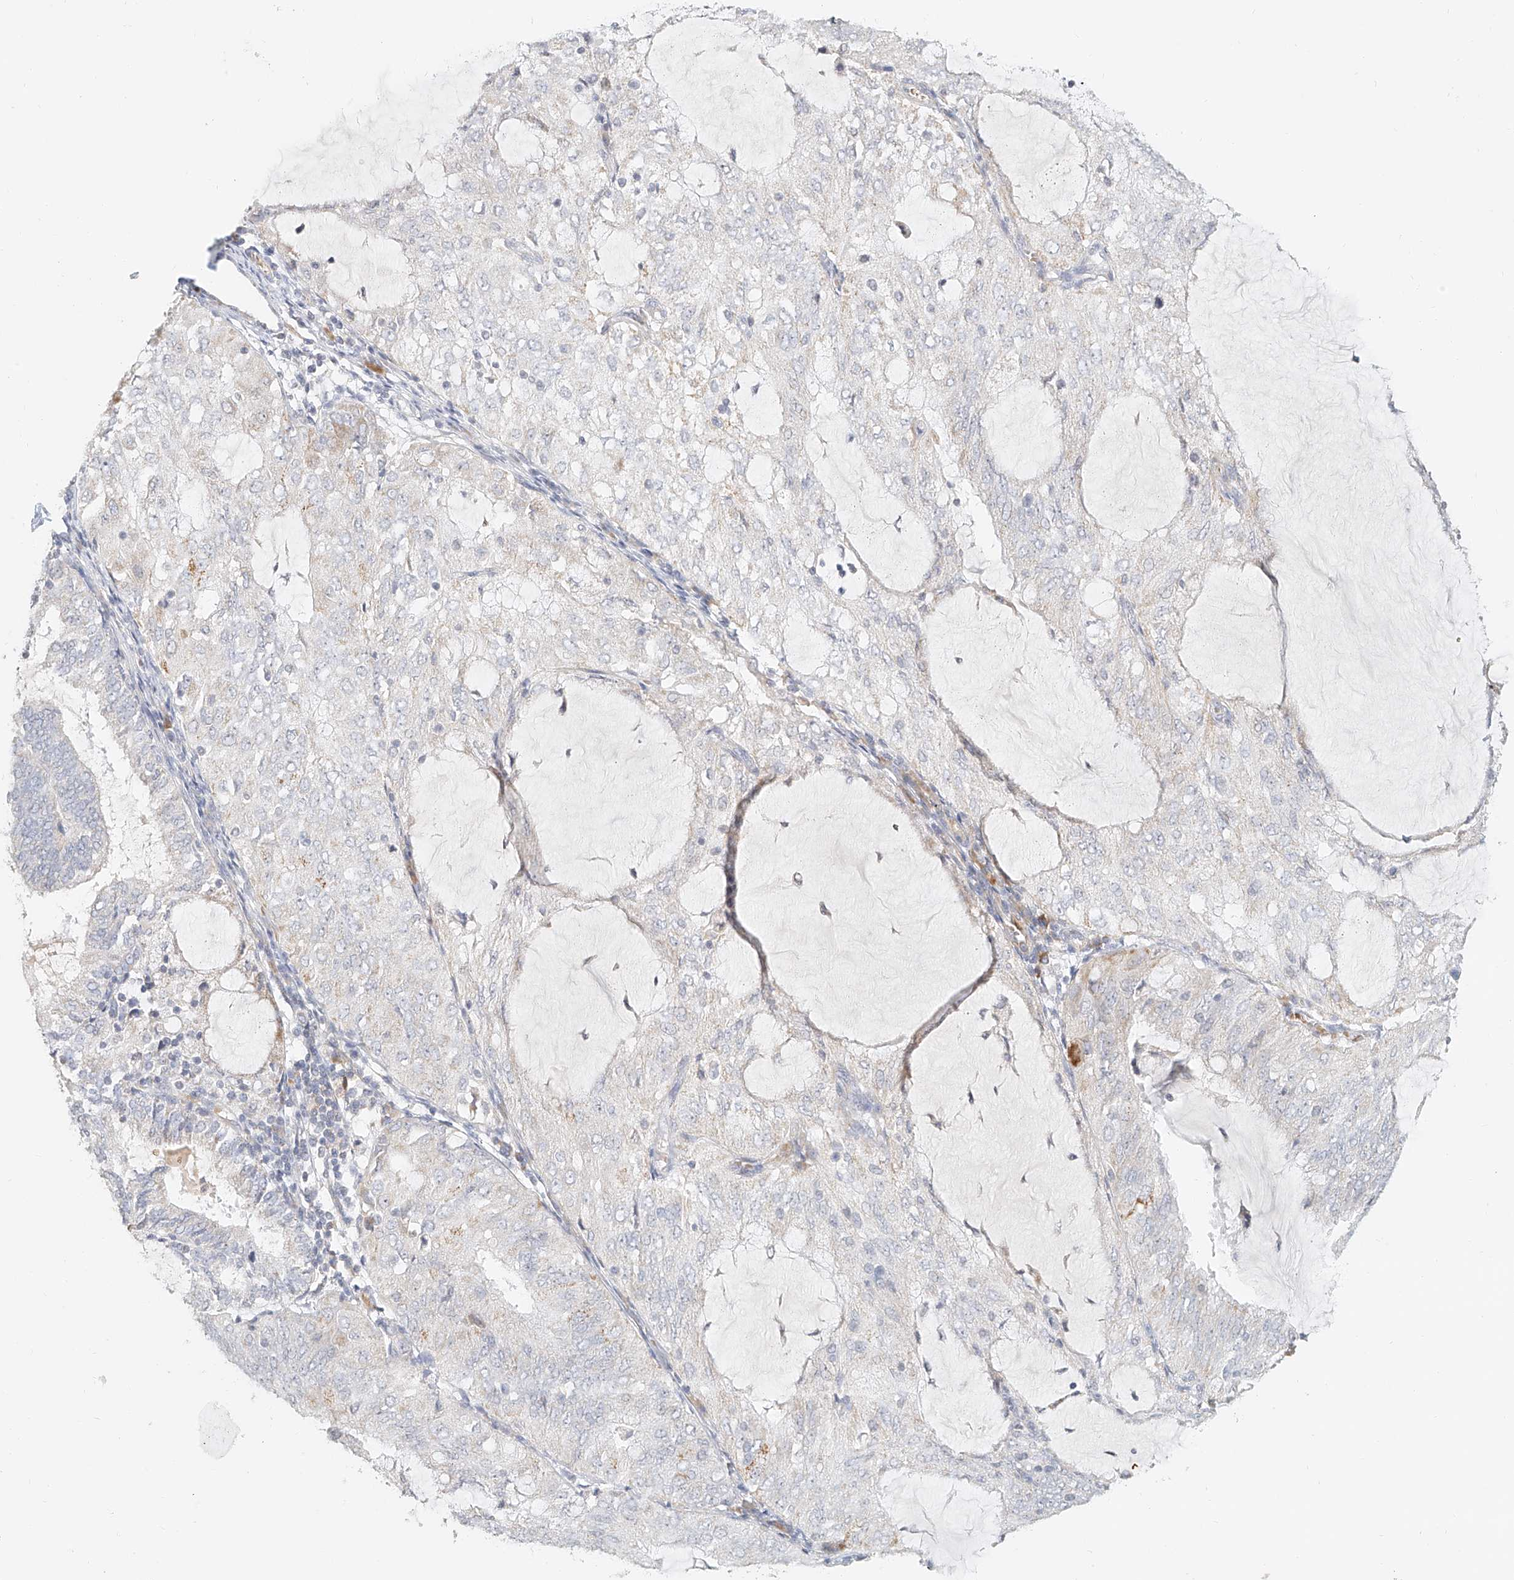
{"staining": {"intensity": "negative", "quantity": "none", "location": "none"}, "tissue": "endometrial cancer", "cell_type": "Tumor cells", "image_type": "cancer", "snomed": [{"axis": "morphology", "description": "Adenocarcinoma, NOS"}, {"axis": "topography", "description": "Endometrium"}], "caption": "Tumor cells show no significant positivity in endometrial adenocarcinoma.", "gene": "CXorf58", "patient": {"sex": "female", "age": 81}}